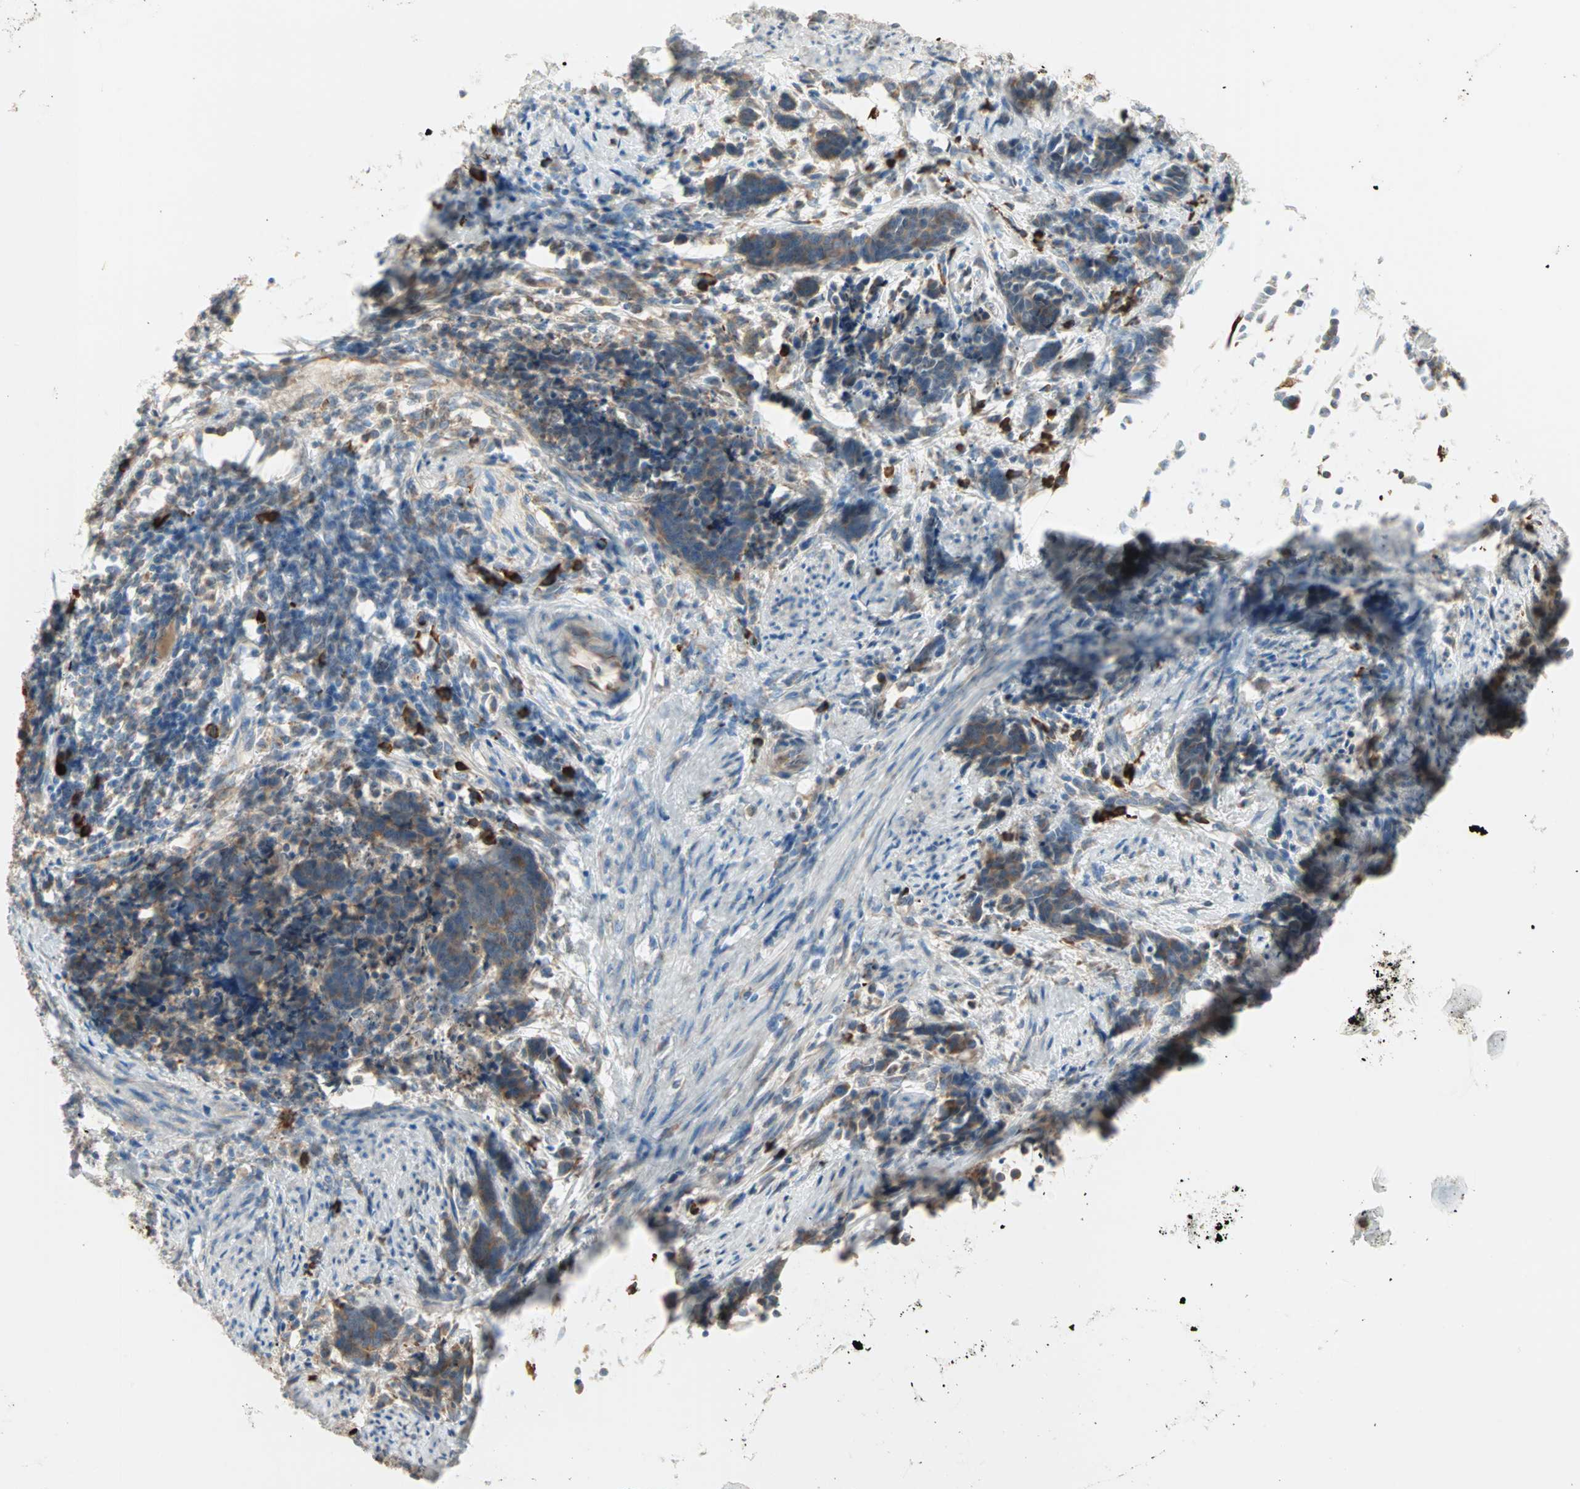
{"staining": {"intensity": "moderate", "quantity": ">75%", "location": "cytoplasmic/membranous"}, "tissue": "cervical cancer", "cell_type": "Tumor cells", "image_type": "cancer", "snomed": [{"axis": "morphology", "description": "Squamous cell carcinoma, NOS"}, {"axis": "topography", "description": "Cervix"}], "caption": "A histopathology image of human cervical squamous cell carcinoma stained for a protein reveals moderate cytoplasmic/membranous brown staining in tumor cells.", "gene": "PLCXD1", "patient": {"sex": "female", "age": 35}}